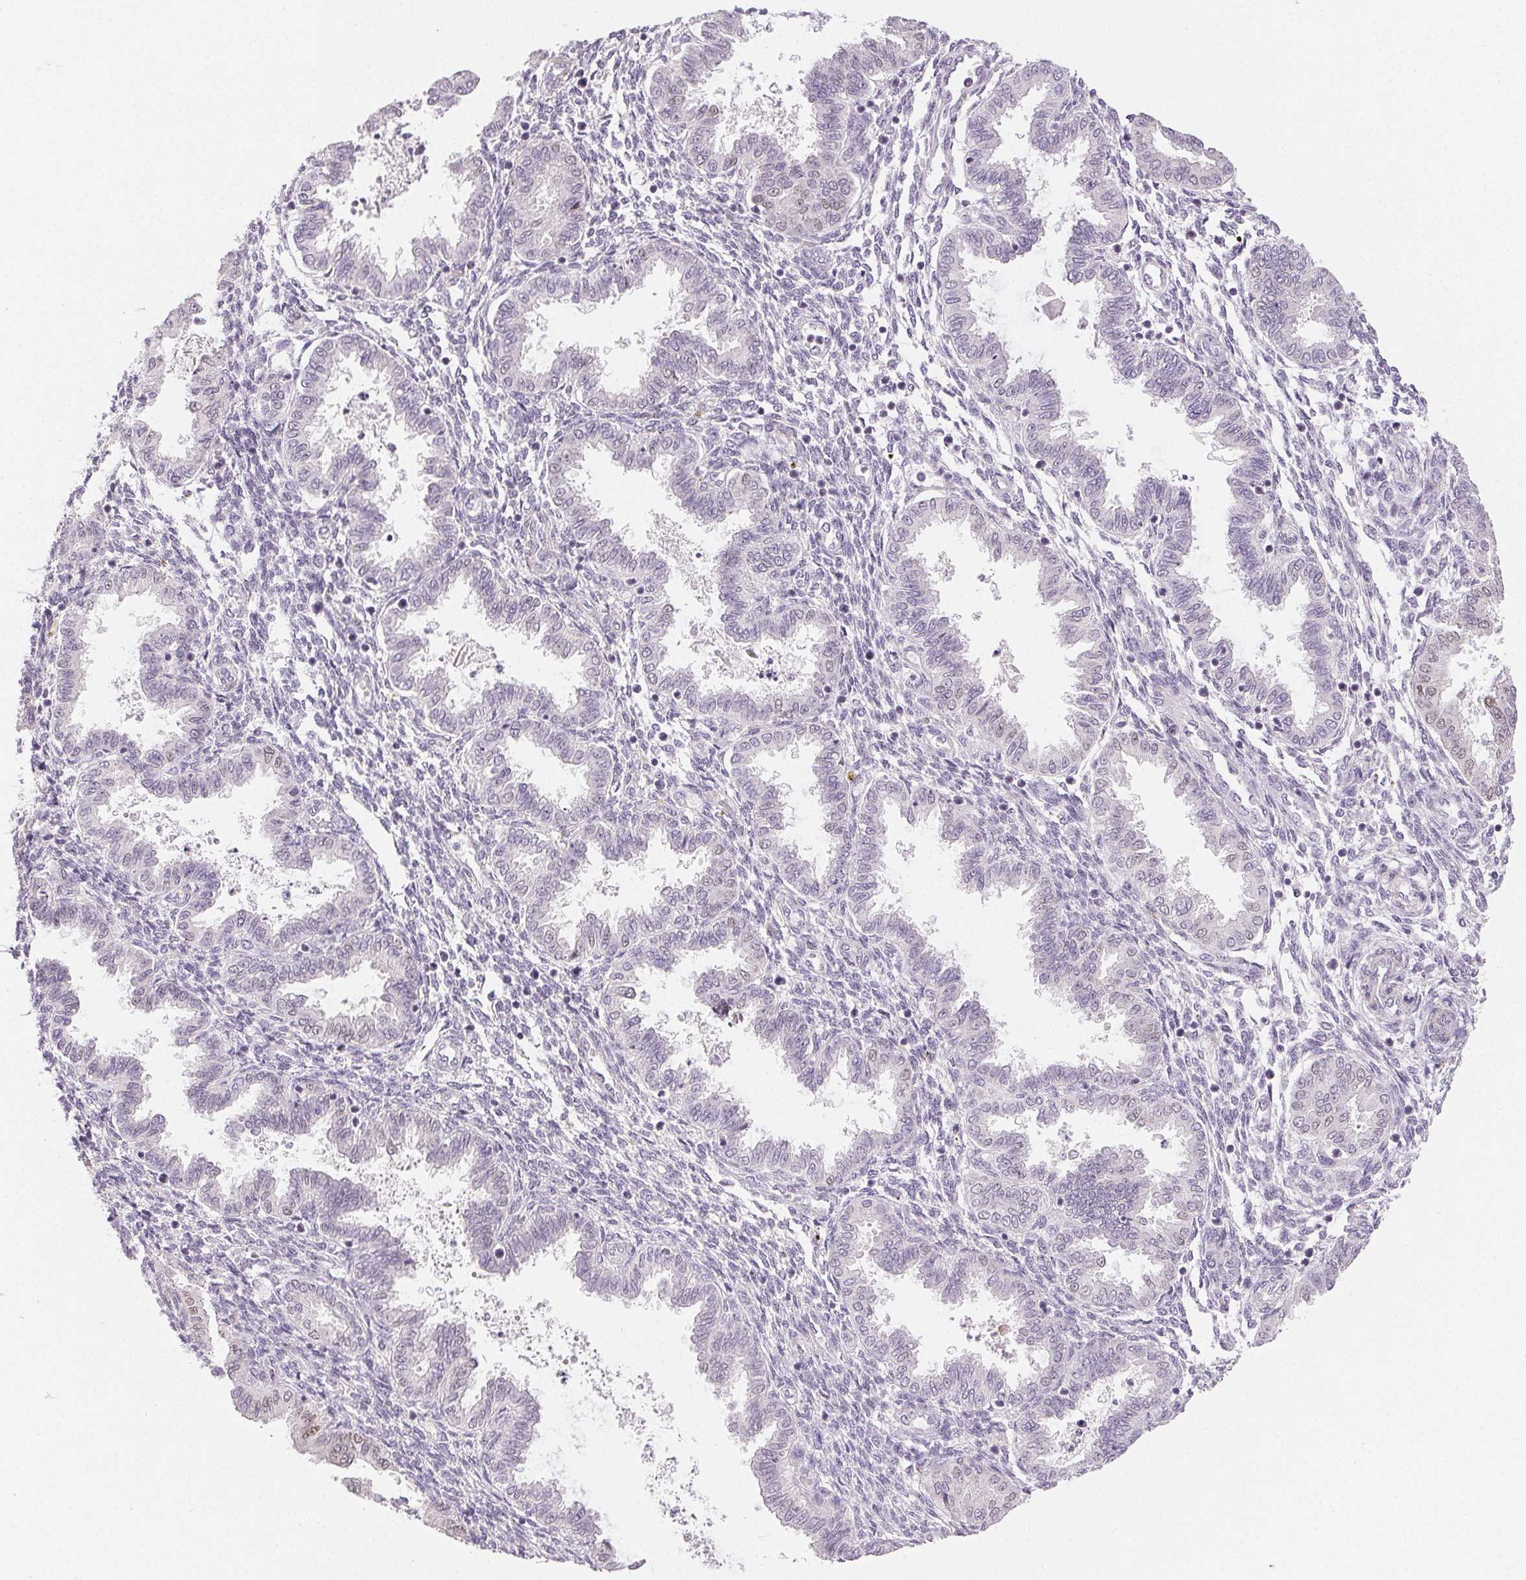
{"staining": {"intensity": "negative", "quantity": "none", "location": "none"}, "tissue": "endometrium", "cell_type": "Cells in endometrial stroma", "image_type": "normal", "snomed": [{"axis": "morphology", "description": "Normal tissue, NOS"}, {"axis": "topography", "description": "Endometrium"}], "caption": "Immunohistochemistry (IHC) image of benign endometrium stained for a protein (brown), which exhibits no staining in cells in endometrial stroma.", "gene": "RPGRIP1", "patient": {"sex": "female", "age": 33}}